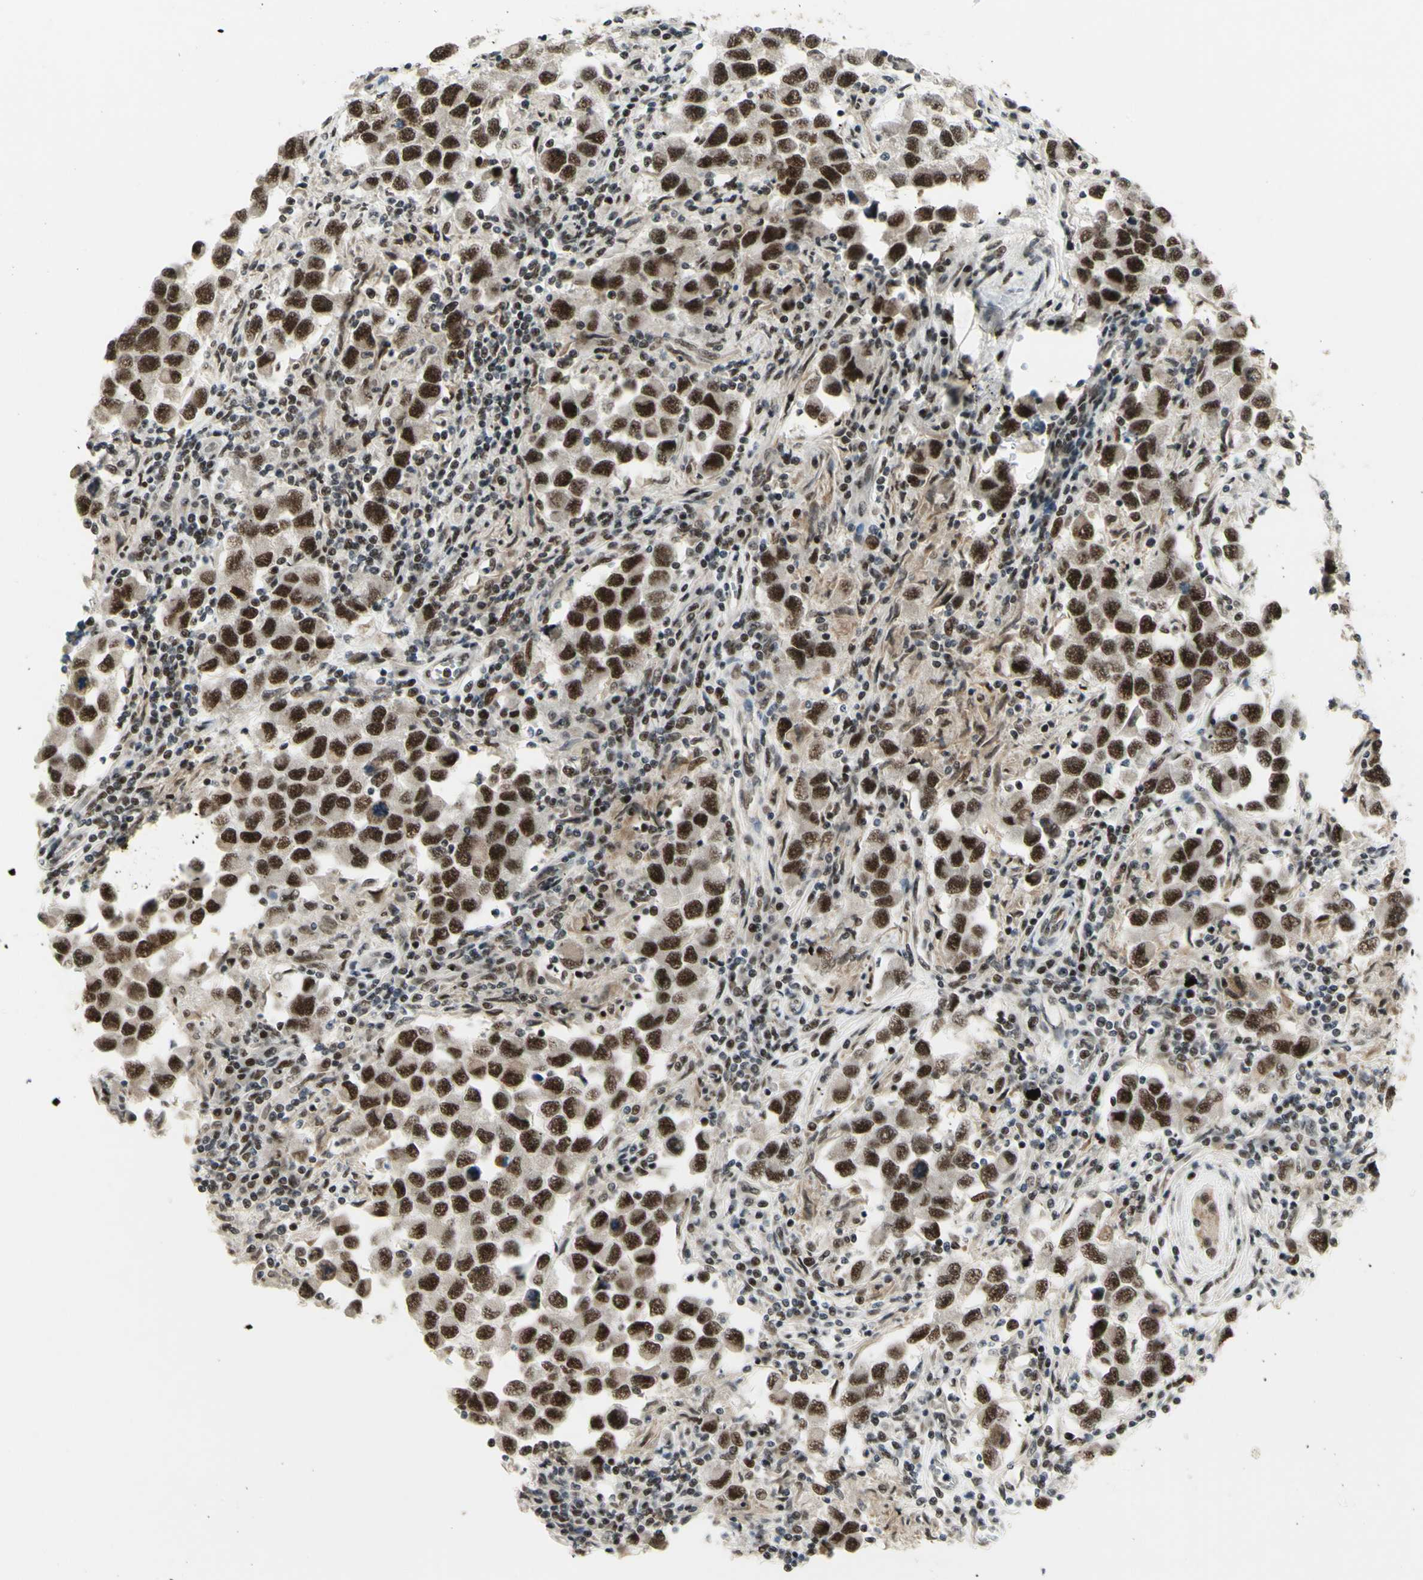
{"staining": {"intensity": "strong", "quantity": ">75%", "location": "nuclear"}, "tissue": "testis cancer", "cell_type": "Tumor cells", "image_type": "cancer", "snomed": [{"axis": "morphology", "description": "Carcinoma, Embryonal, NOS"}, {"axis": "topography", "description": "Testis"}], "caption": "Immunohistochemical staining of human testis cancer (embryonal carcinoma) displays high levels of strong nuclear expression in approximately >75% of tumor cells.", "gene": "DHX9", "patient": {"sex": "male", "age": 21}}